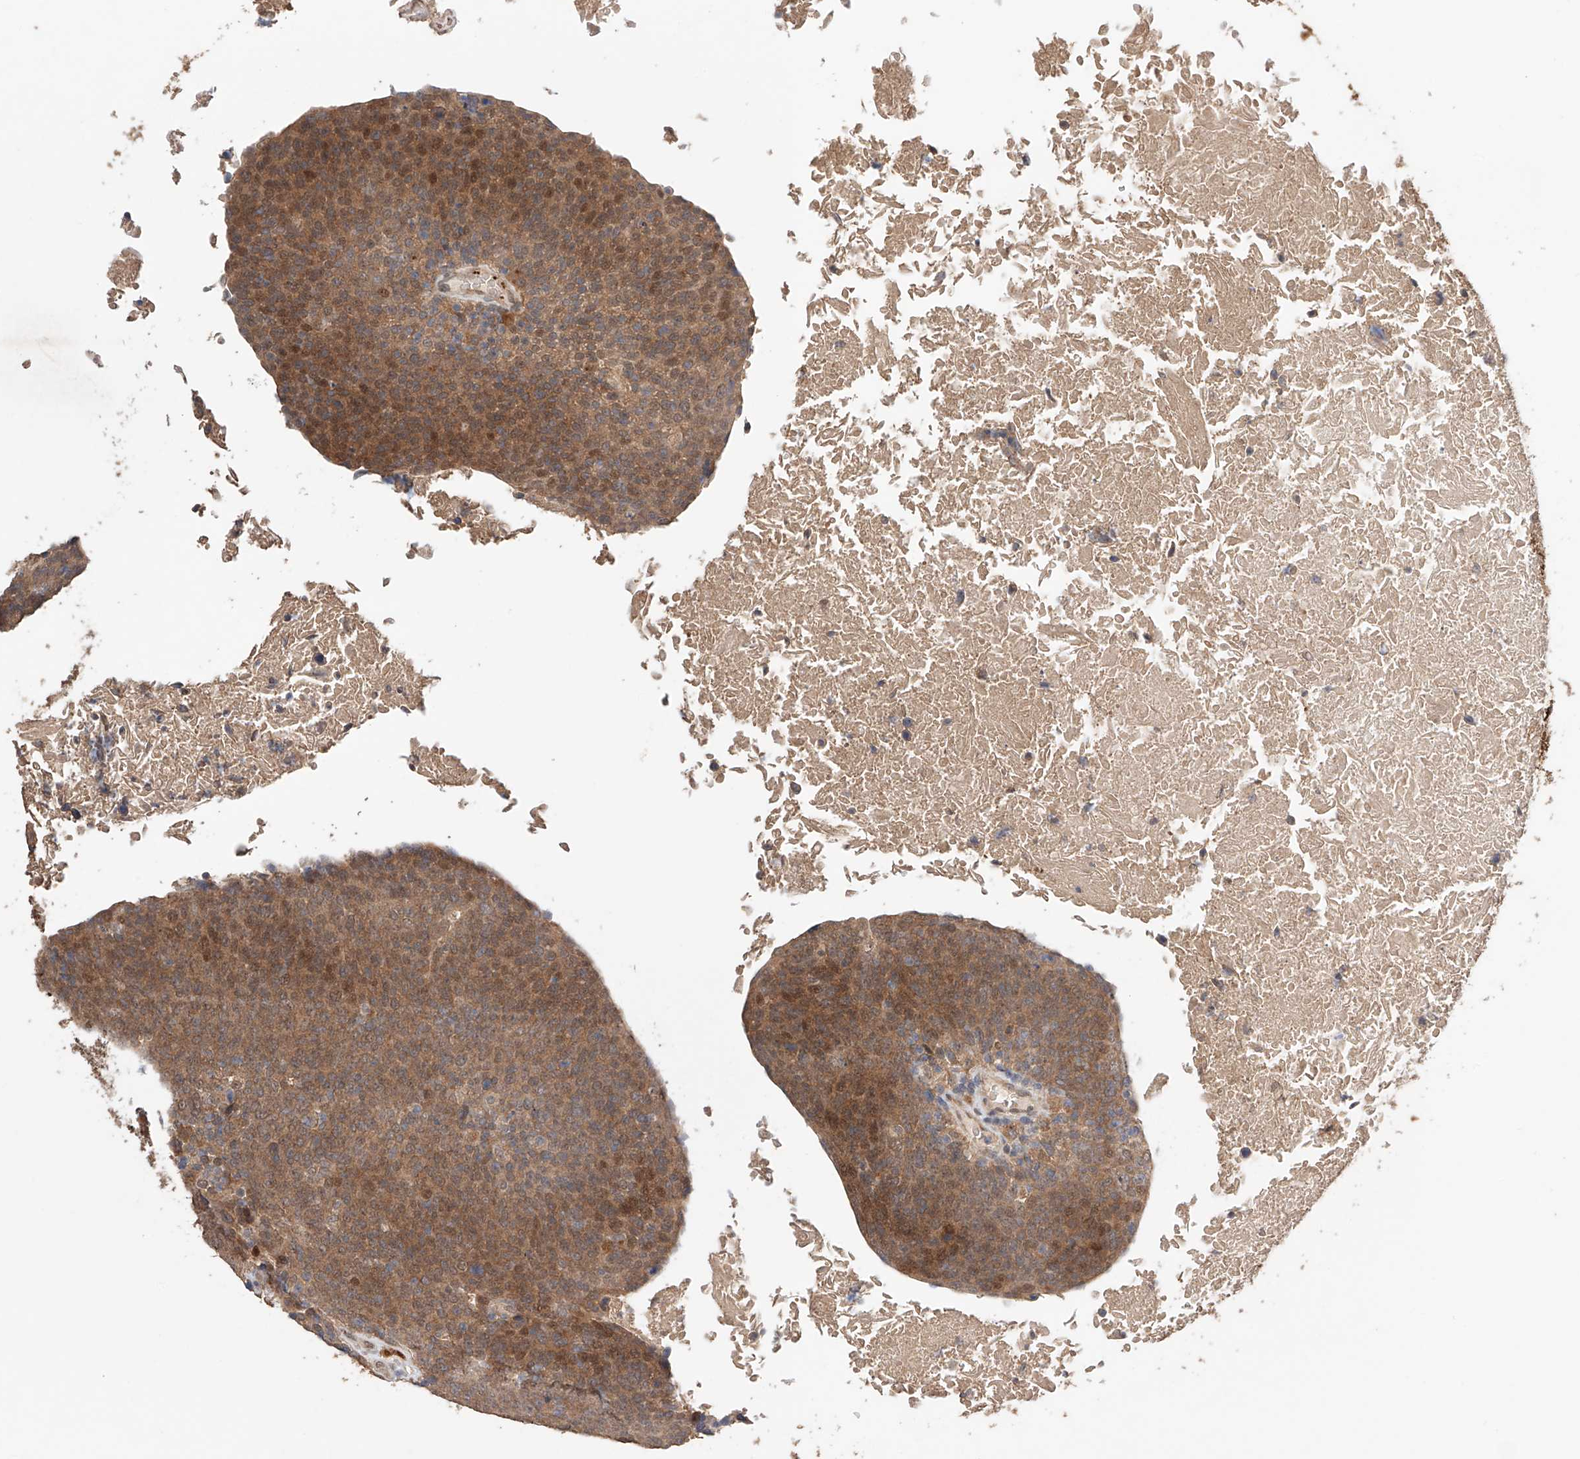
{"staining": {"intensity": "moderate", "quantity": ">75%", "location": "cytoplasmic/membranous,nuclear"}, "tissue": "head and neck cancer", "cell_type": "Tumor cells", "image_type": "cancer", "snomed": [{"axis": "morphology", "description": "Squamous cell carcinoma, NOS"}, {"axis": "morphology", "description": "Squamous cell carcinoma, metastatic, NOS"}, {"axis": "topography", "description": "Lymph node"}, {"axis": "topography", "description": "Head-Neck"}], "caption": "High-magnification brightfield microscopy of squamous cell carcinoma (head and neck) stained with DAB (brown) and counterstained with hematoxylin (blue). tumor cells exhibit moderate cytoplasmic/membranous and nuclear expression is present in approximately>75% of cells.", "gene": "ZFHX2", "patient": {"sex": "male", "age": 62}}